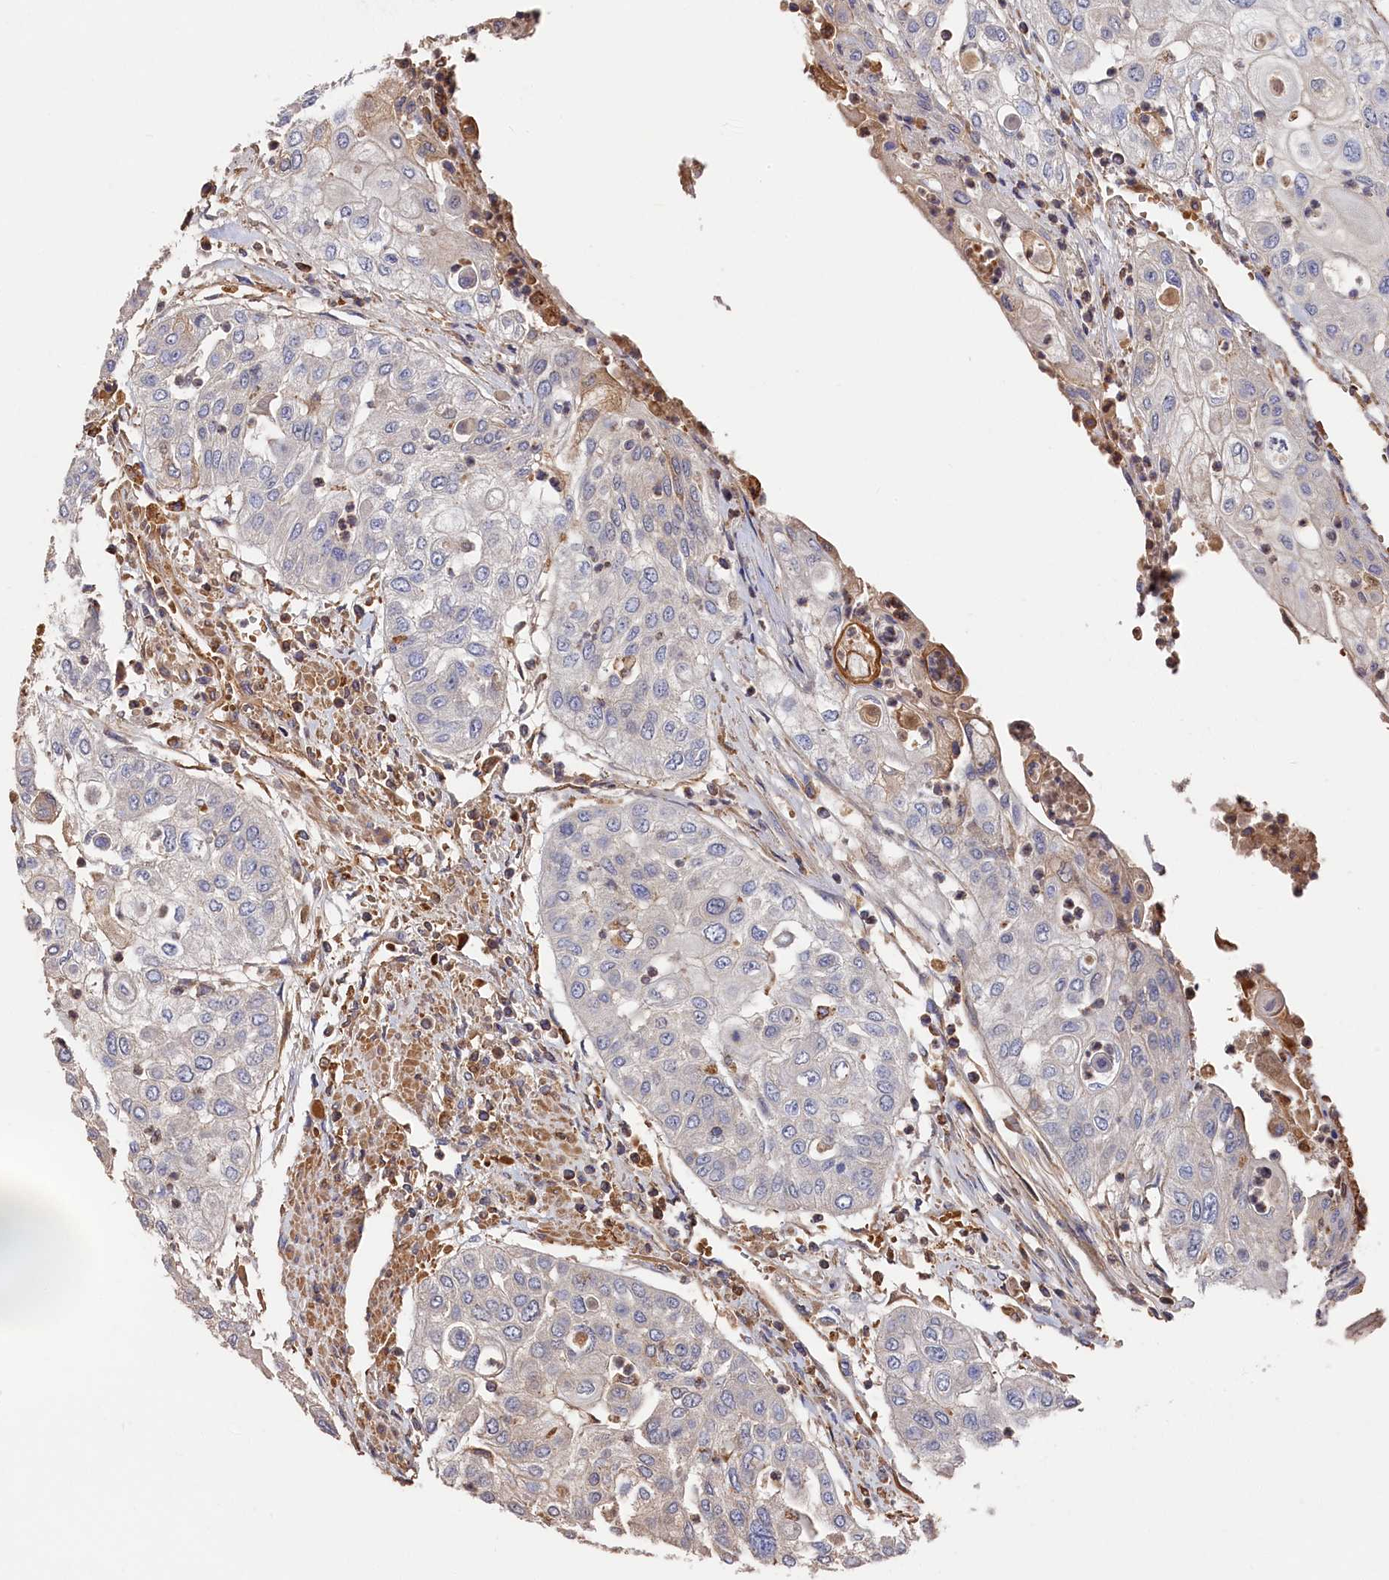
{"staining": {"intensity": "negative", "quantity": "none", "location": "none"}, "tissue": "urothelial cancer", "cell_type": "Tumor cells", "image_type": "cancer", "snomed": [{"axis": "morphology", "description": "Urothelial carcinoma, High grade"}, {"axis": "topography", "description": "Urinary bladder"}], "caption": "This is an IHC image of urothelial carcinoma (high-grade). There is no positivity in tumor cells.", "gene": "DHRS11", "patient": {"sex": "female", "age": 79}}